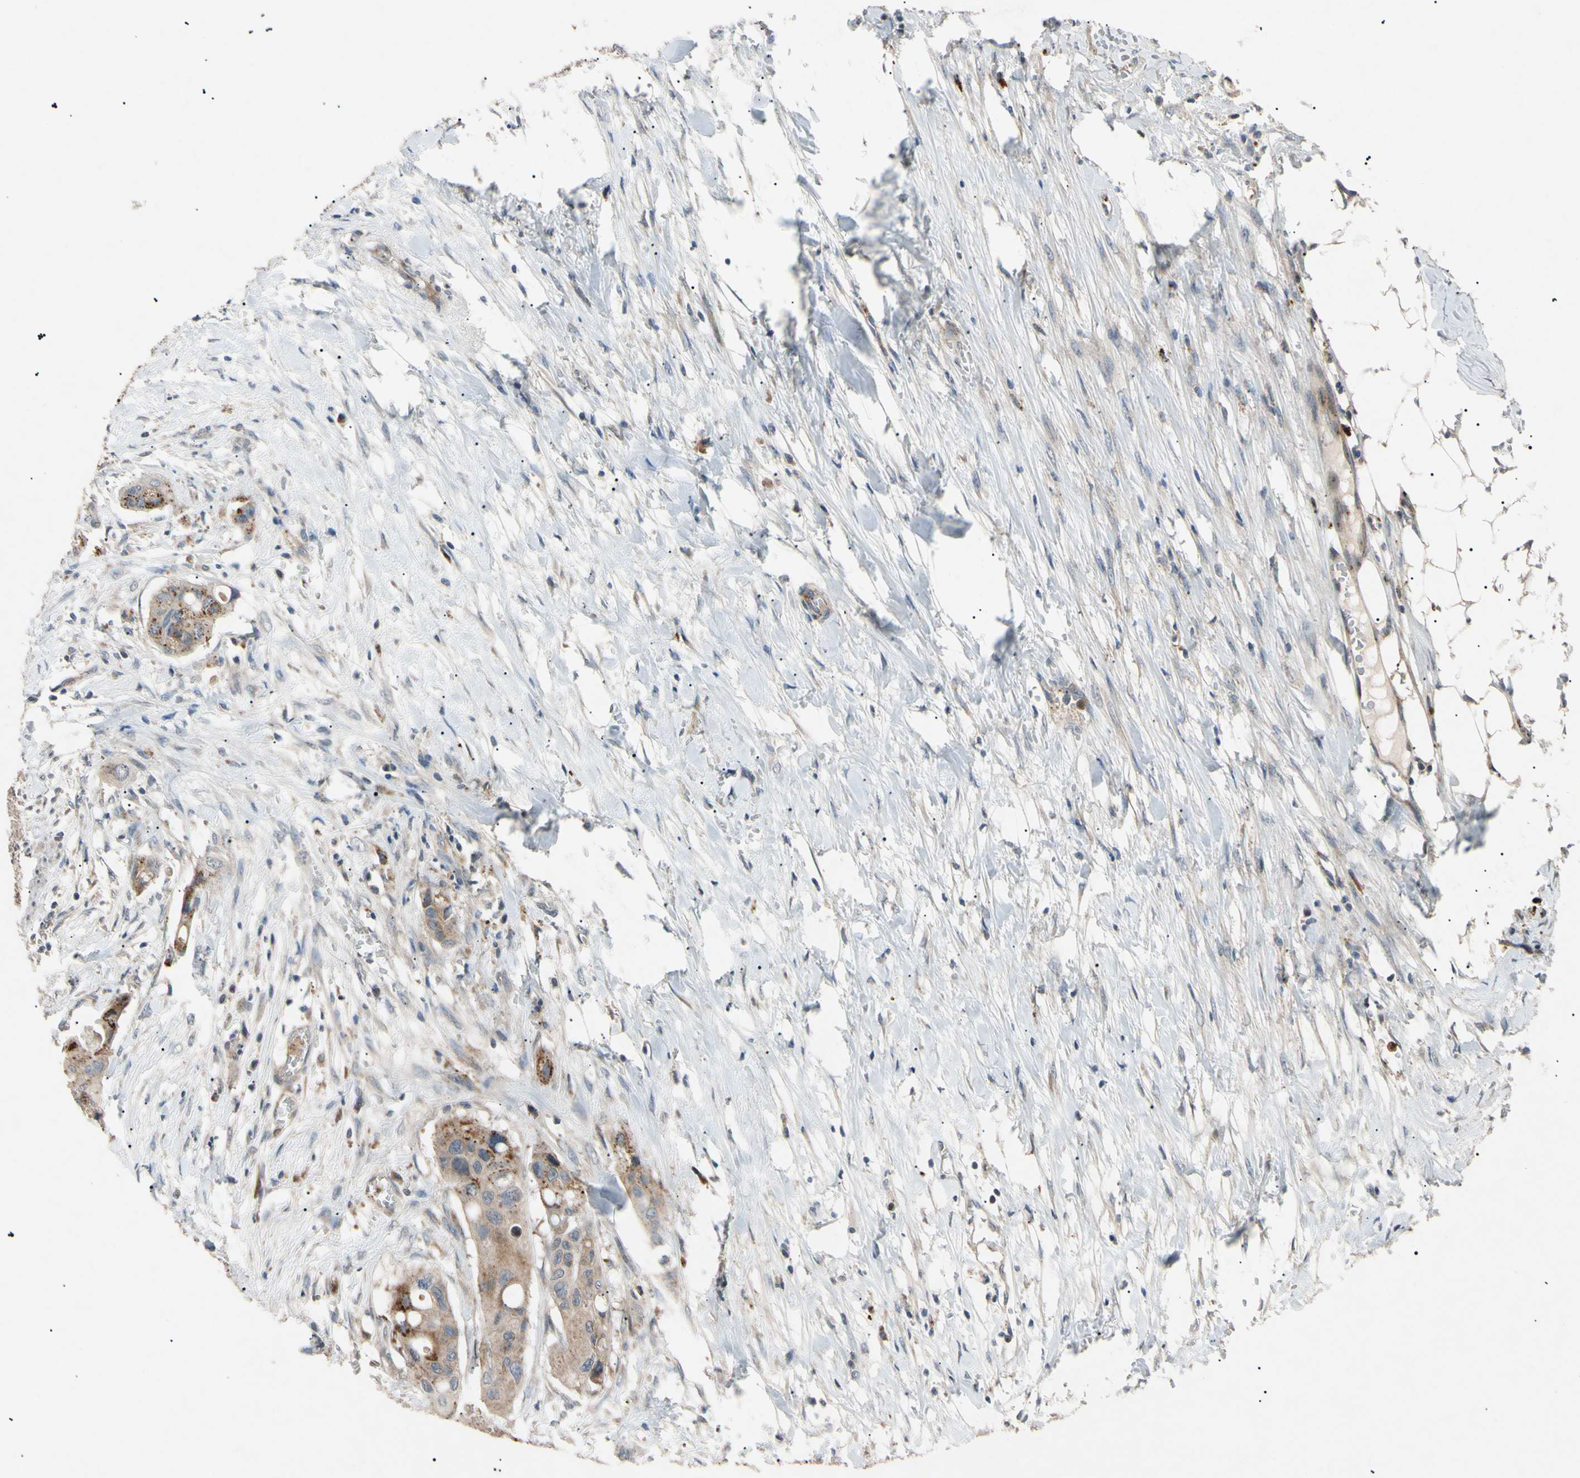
{"staining": {"intensity": "moderate", "quantity": "25%-75%", "location": "cytoplasmic/membranous"}, "tissue": "colorectal cancer", "cell_type": "Tumor cells", "image_type": "cancer", "snomed": [{"axis": "morphology", "description": "Adenocarcinoma, NOS"}, {"axis": "topography", "description": "Colon"}], "caption": "An image of human adenocarcinoma (colorectal) stained for a protein displays moderate cytoplasmic/membranous brown staining in tumor cells.", "gene": "TUBB4A", "patient": {"sex": "female", "age": 57}}